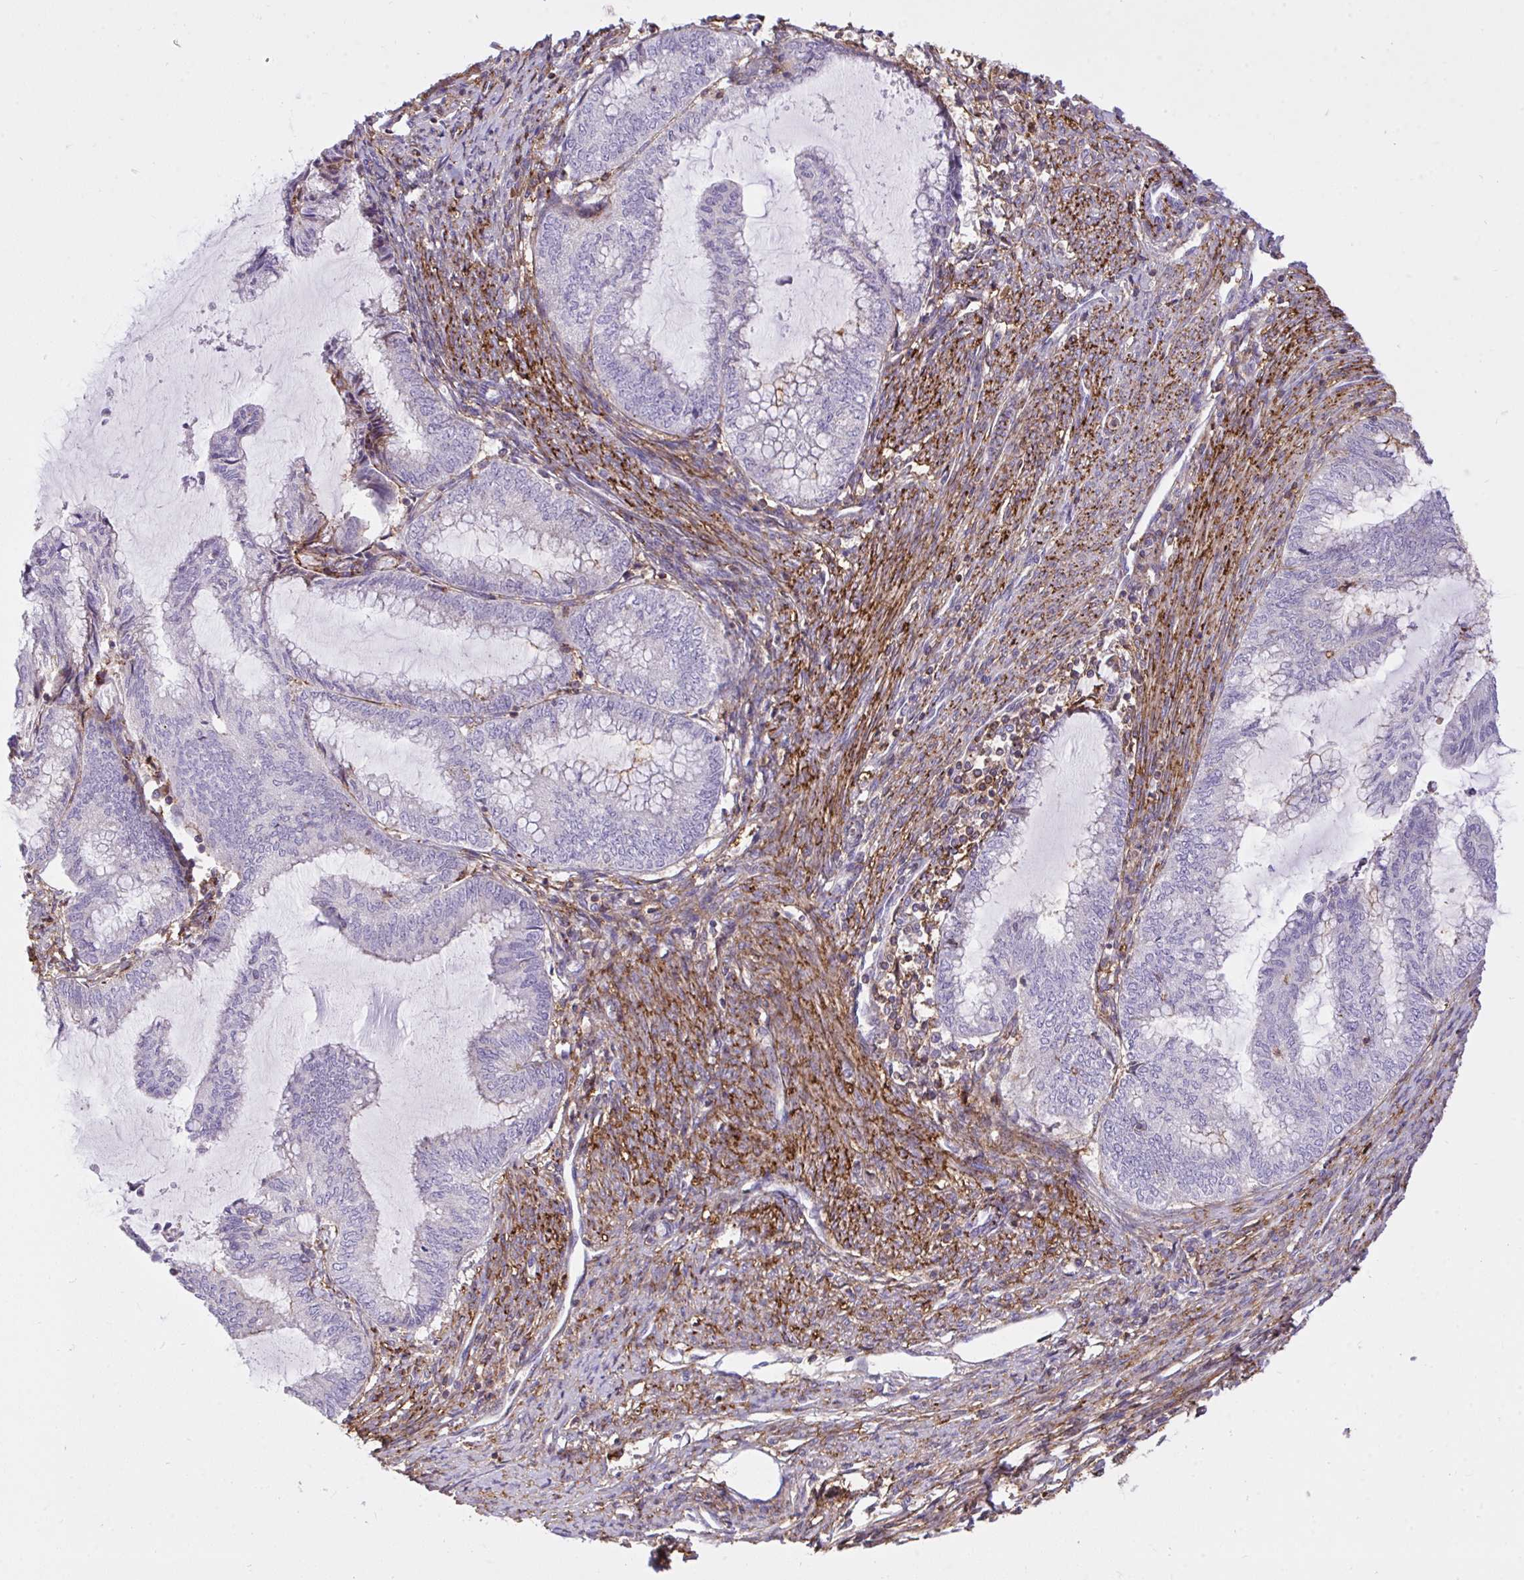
{"staining": {"intensity": "negative", "quantity": "none", "location": "none"}, "tissue": "endometrial cancer", "cell_type": "Tumor cells", "image_type": "cancer", "snomed": [{"axis": "morphology", "description": "Adenocarcinoma, NOS"}, {"axis": "topography", "description": "Endometrium"}], "caption": "IHC of human endometrial adenocarcinoma exhibits no expression in tumor cells.", "gene": "ERI1", "patient": {"sex": "female", "age": 79}}